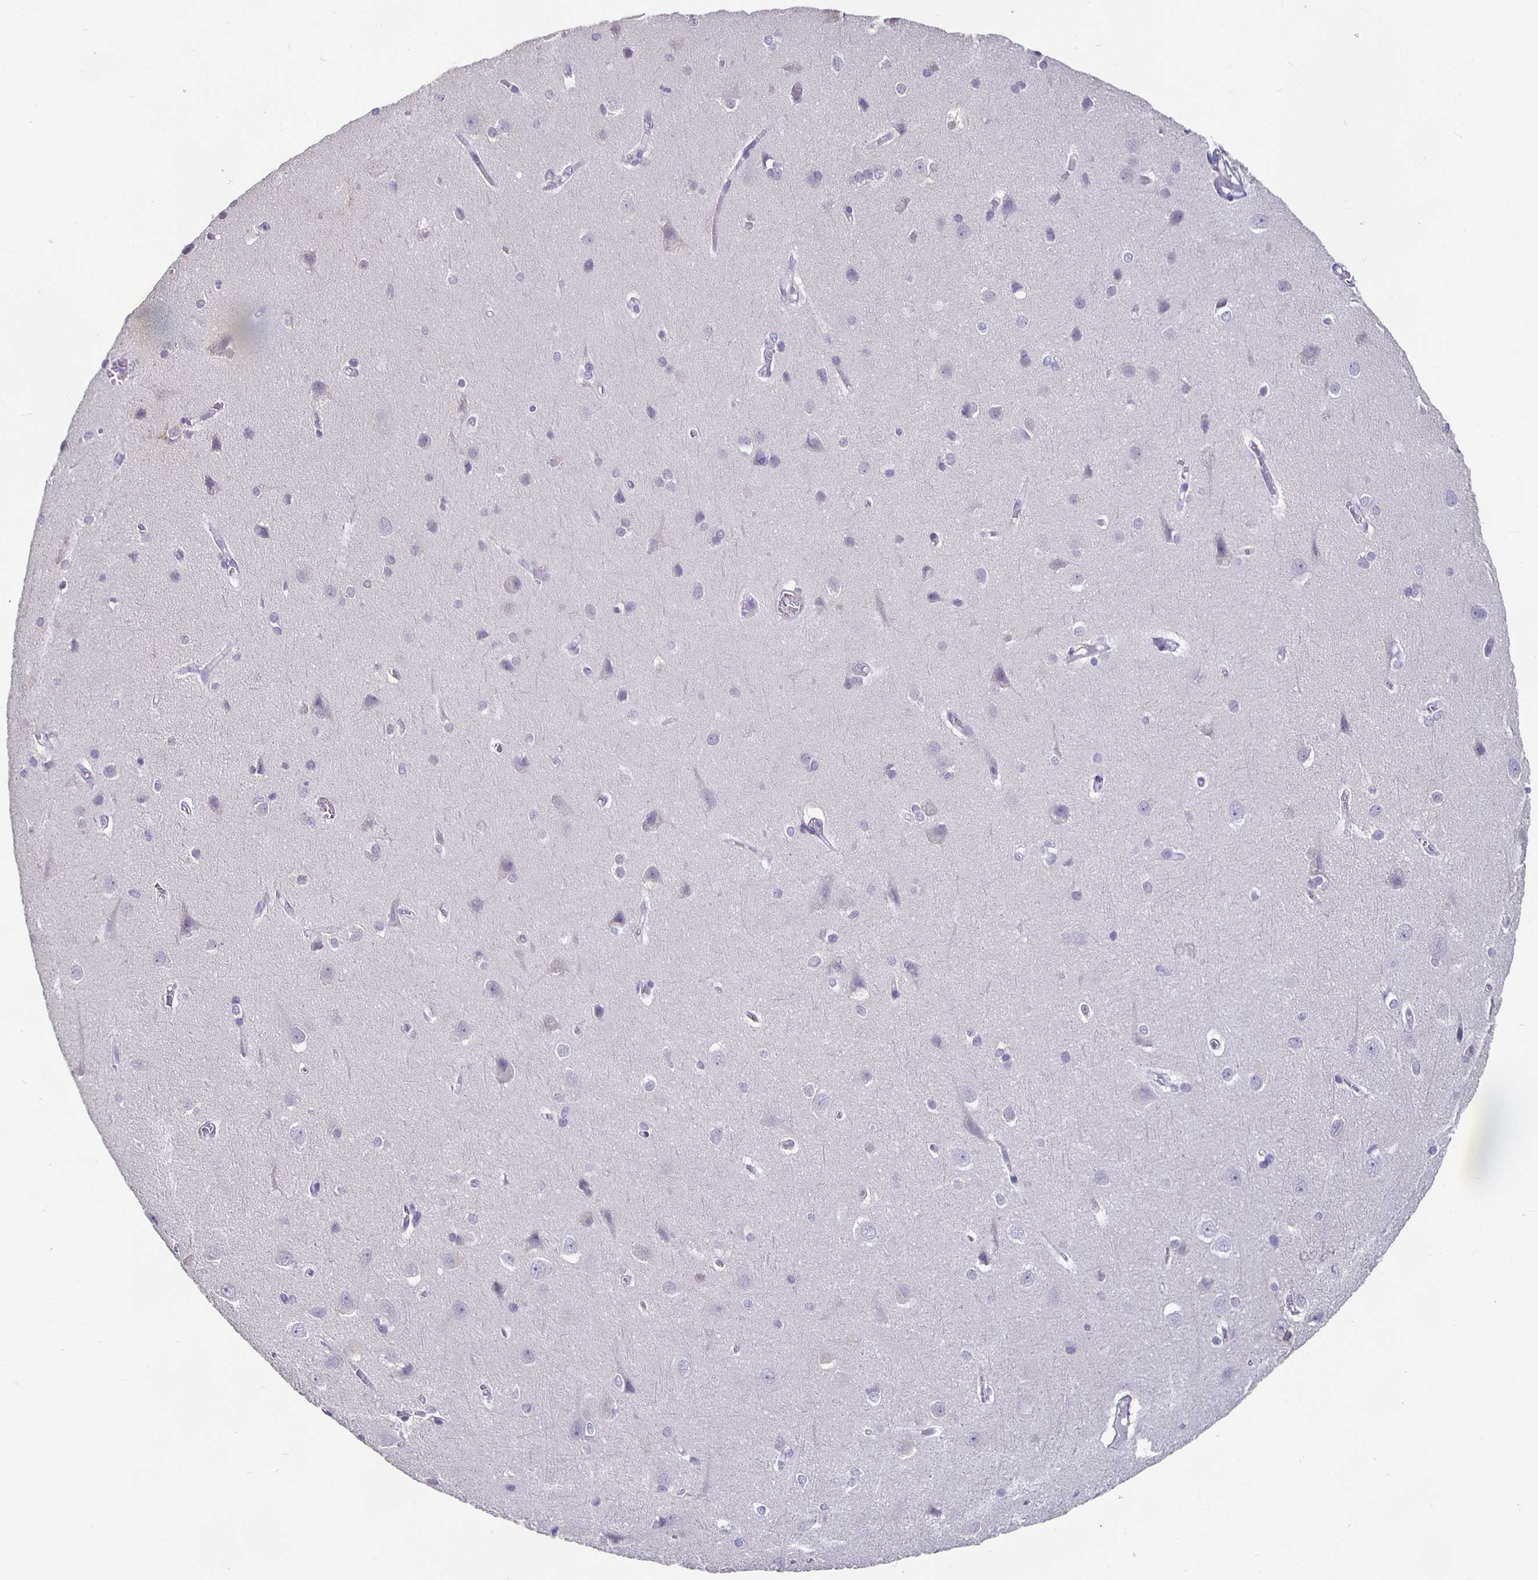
{"staining": {"intensity": "negative", "quantity": "none", "location": "none"}, "tissue": "cerebral cortex", "cell_type": "Endothelial cells", "image_type": "normal", "snomed": [{"axis": "morphology", "description": "Normal tissue, NOS"}, {"axis": "topography", "description": "Cerebral cortex"}], "caption": "Endothelial cells are negative for brown protein staining in benign cerebral cortex. (DAB (3,3'-diaminobenzidine) immunohistochemistry (IHC) visualized using brightfield microscopy, high magnification).", "gene": "GPX4", "patient": {"sex": "male", "age": 37}}